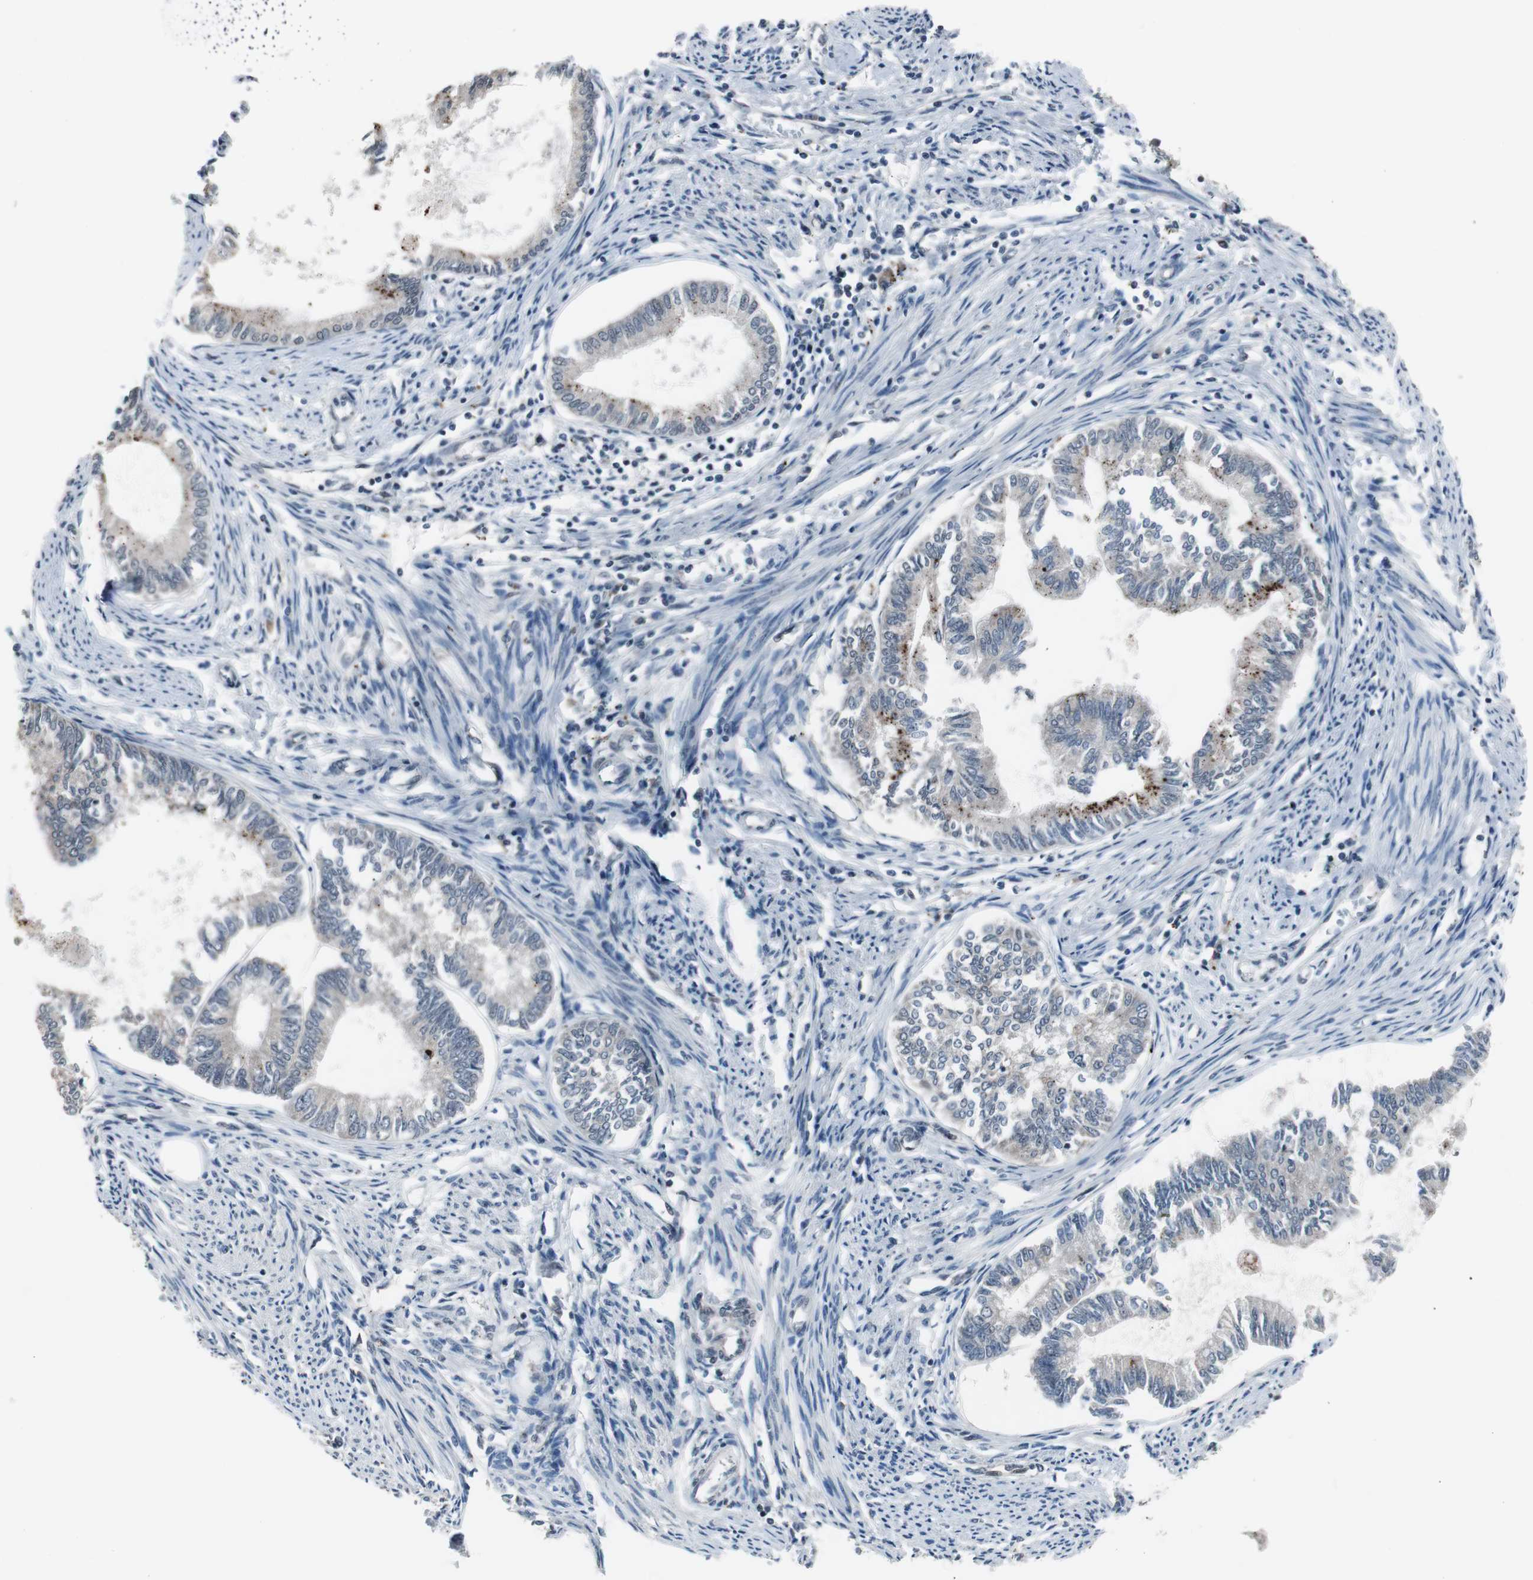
{"staining": {"intensity": "strong", "quantity": "25%-75%", "location": "cytoplasmic/membranous"}, "tissue": "endometrial cancer", "cell_type": "Tumor cells", "image_type": "cancer", "snomed": [{"axis": "morphology", "description": "Adenocarcinoma, NOS"}, {"axis": "topography", "description": "Endometrium"}], "caption": "This image shows immunohistochemistry (IHC) staining of human endometrial cancer (adenocarcinoma), with high strong cytoplasmic/membranous staining in approximately 25%-75% of tumor cells.", "gene": "BOLA1", "patient": {"sex": "female", "age": 86}}